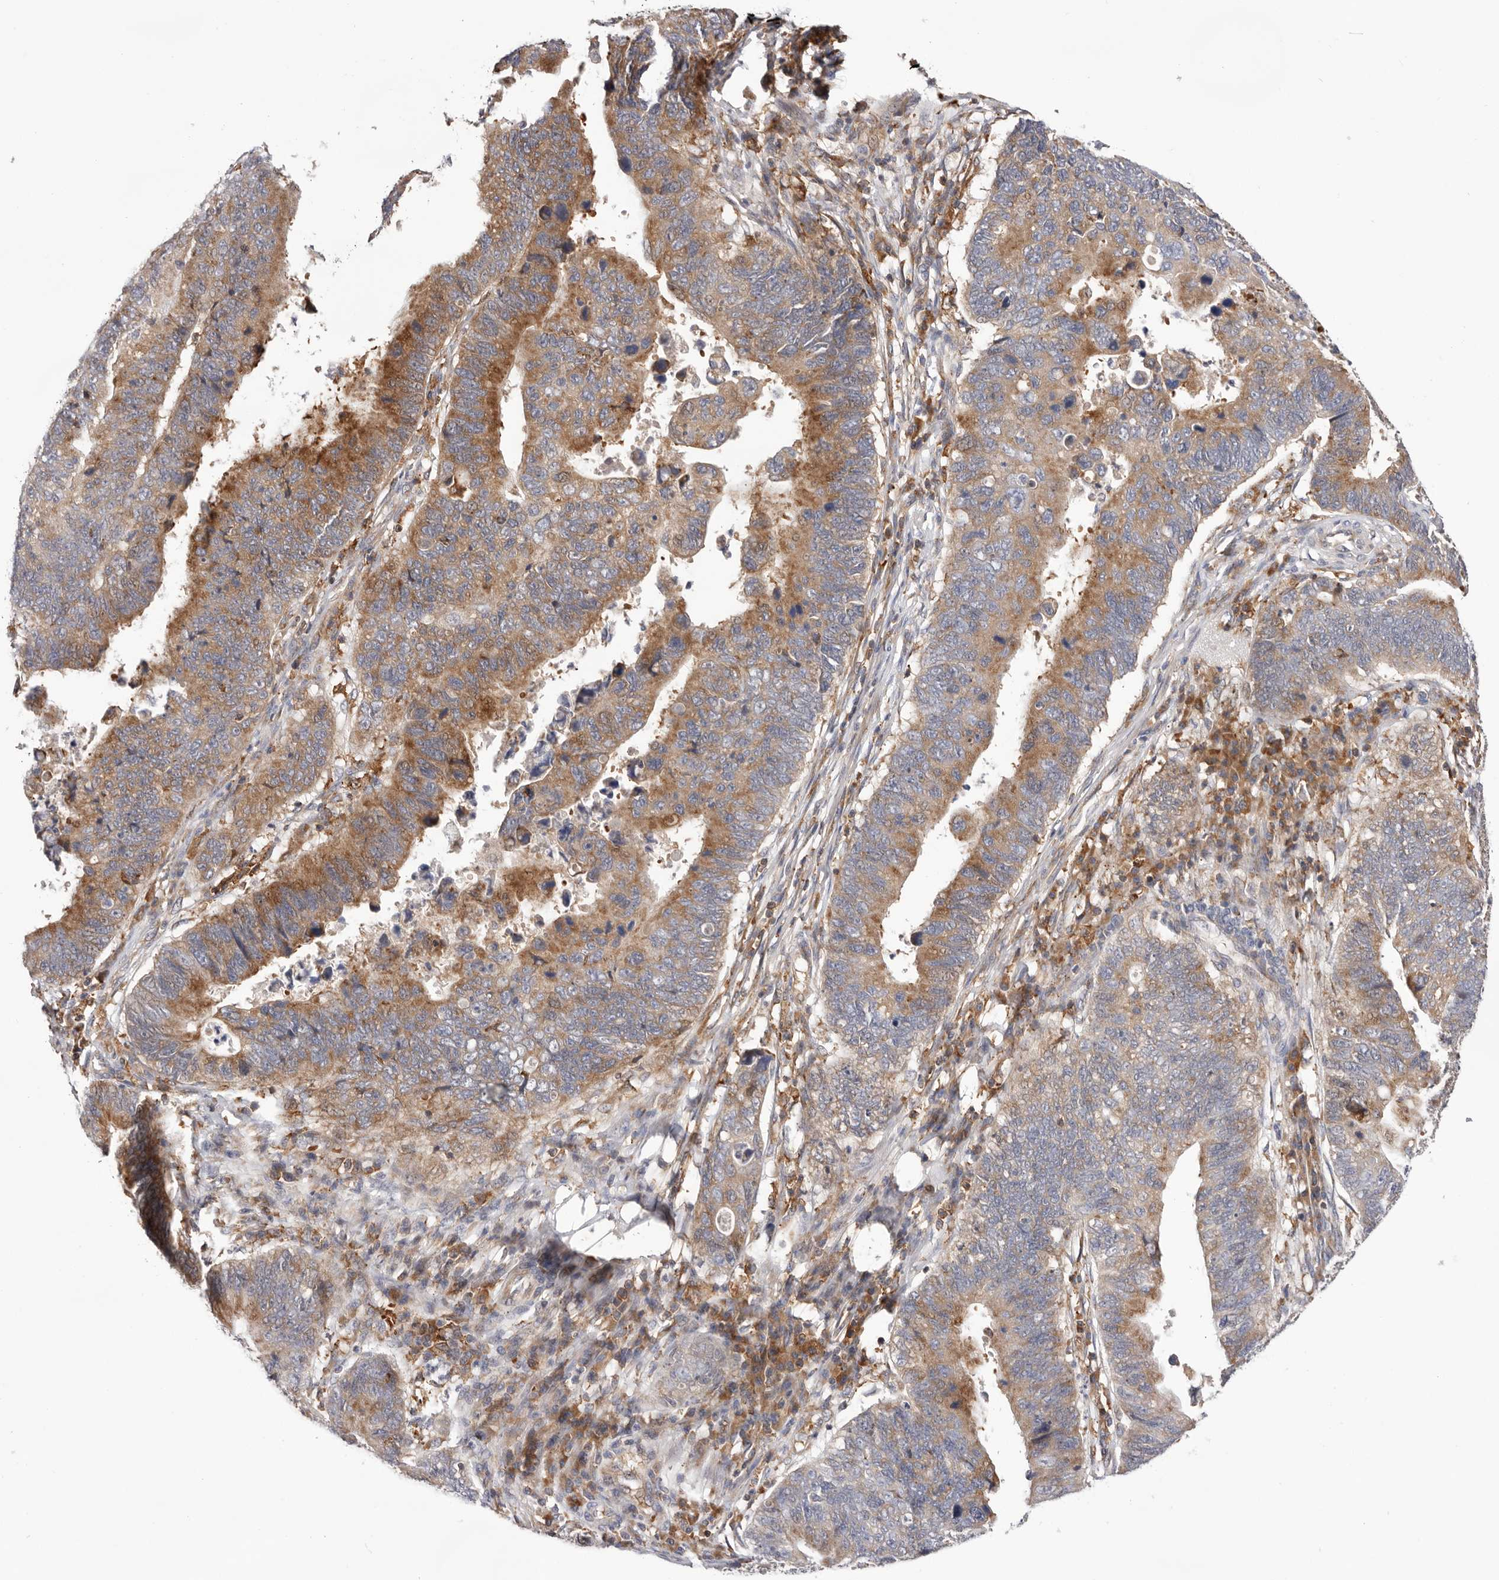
{"staining": {"intensity": "moderate", "quantity": ">75%", "location": "cytoplasmic/membranous"}, "tissue": "stomach cancer", "cell_type": "Tumor cells", "image_type": "cancer", "snomed": [{"axis": "morphology", "description": "Adenocarcinoma, NOS"}, {"axis": "topography", "description": "Stomach"}], "caption": "This histopathology image exhibits immunohistochemistry (IHC) staining of human stomach adenocarcinoma, with medium moderate cytoplasmic/membranous staining in approximately >75% of tumor cells.", "gene": "RNF213", "patient": {"sex": "male", "age": 59}}